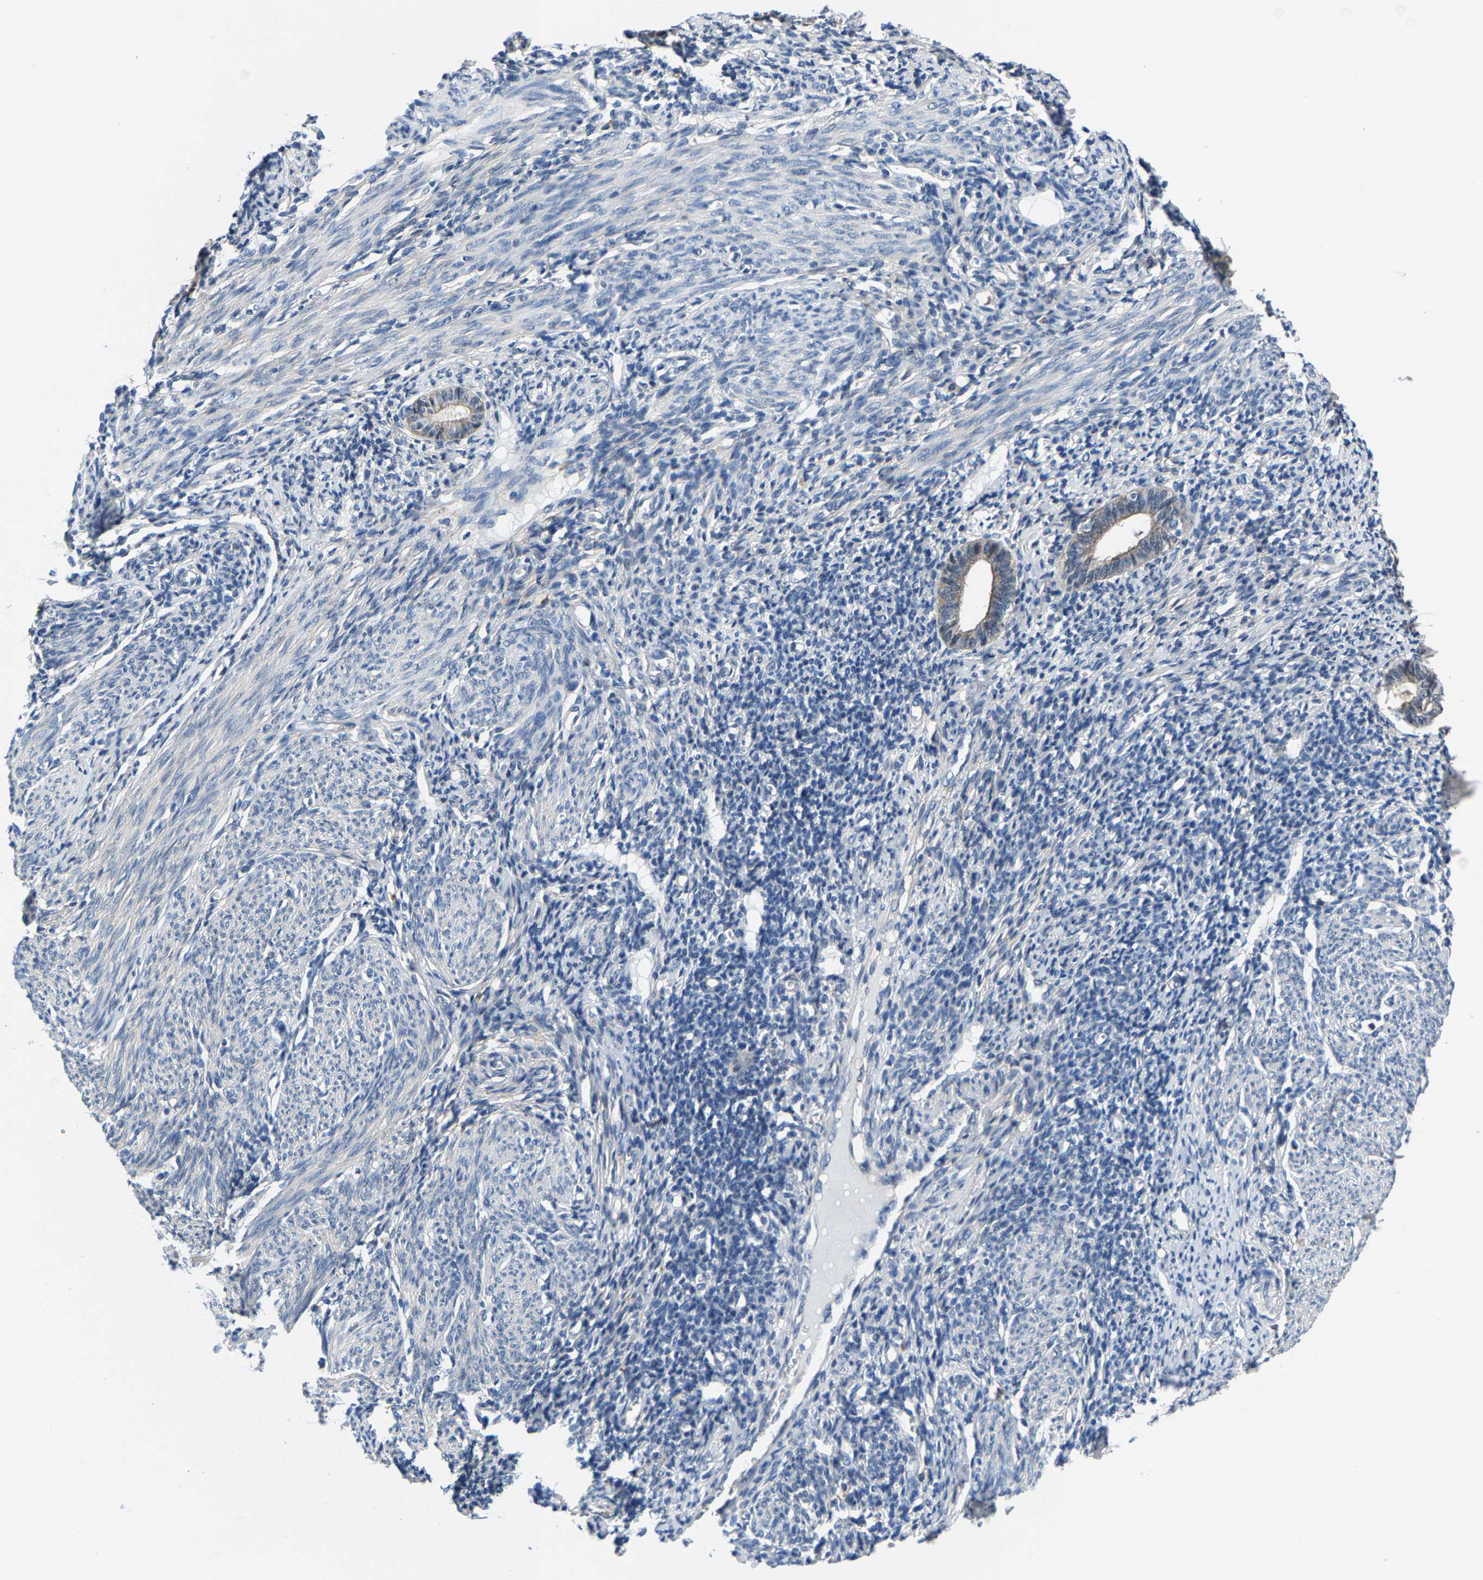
{"staining": {"intensity": "negative", "quantity": "none", "location": "none"}, "tissue": "endometrium", "cell_type": "Cells in endometrial stroma", "image_type": "normal", "snomed": [{"axis": "morphology", "description": "Normal tissue, NOS"}, {"axis": "morphology", "description": "Adenocarcinoma, NOS"}, {"axis": "topography", "description": "Endometrium"}], "caption": "This is a image of immunohistochemistry (IHC) staining of benign endometrium, which shows no positivity in cells in endometrial stroma.", "gene": "SSH3", "patient": {"sex": "female", "age": 57}}